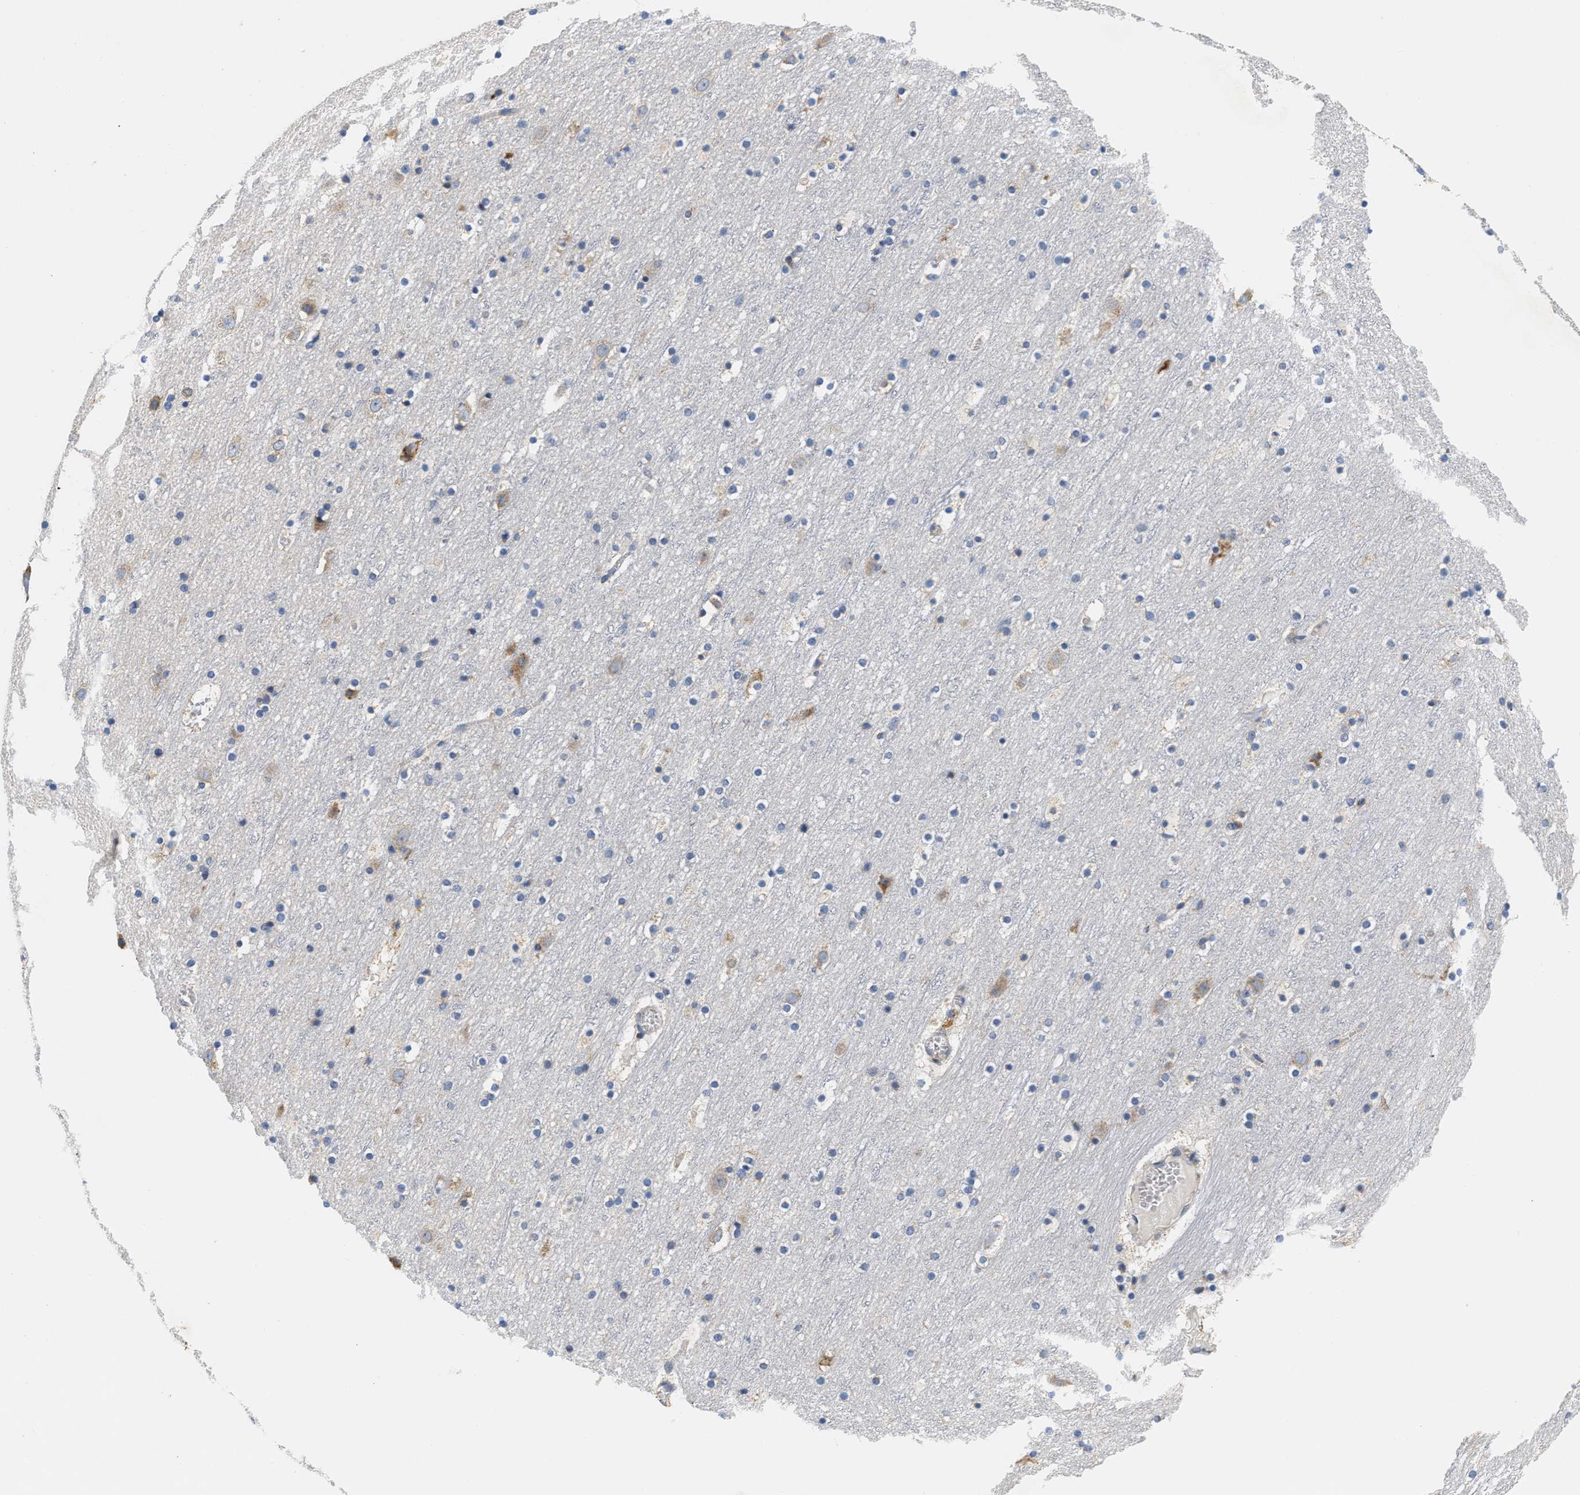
{"staining": {"intensity": "negative", "quantity": "none", "location": "none"}, "tissue": "cerebral cortex", "cell_type": "Endothelial cells", "image_type": "normal", "snomed": [{"axis": "morphology", "description": "Normal tissue, NOS"}, {"axis": "topography", "description": "Cerebral cortex"}], "caption": "DAB immunohistochemical staining of normal cerebral cortex shows no significant positivity in endothelial cells.", "gene": "HDHD3", "patient": {"sex": "male", "age": 45}}